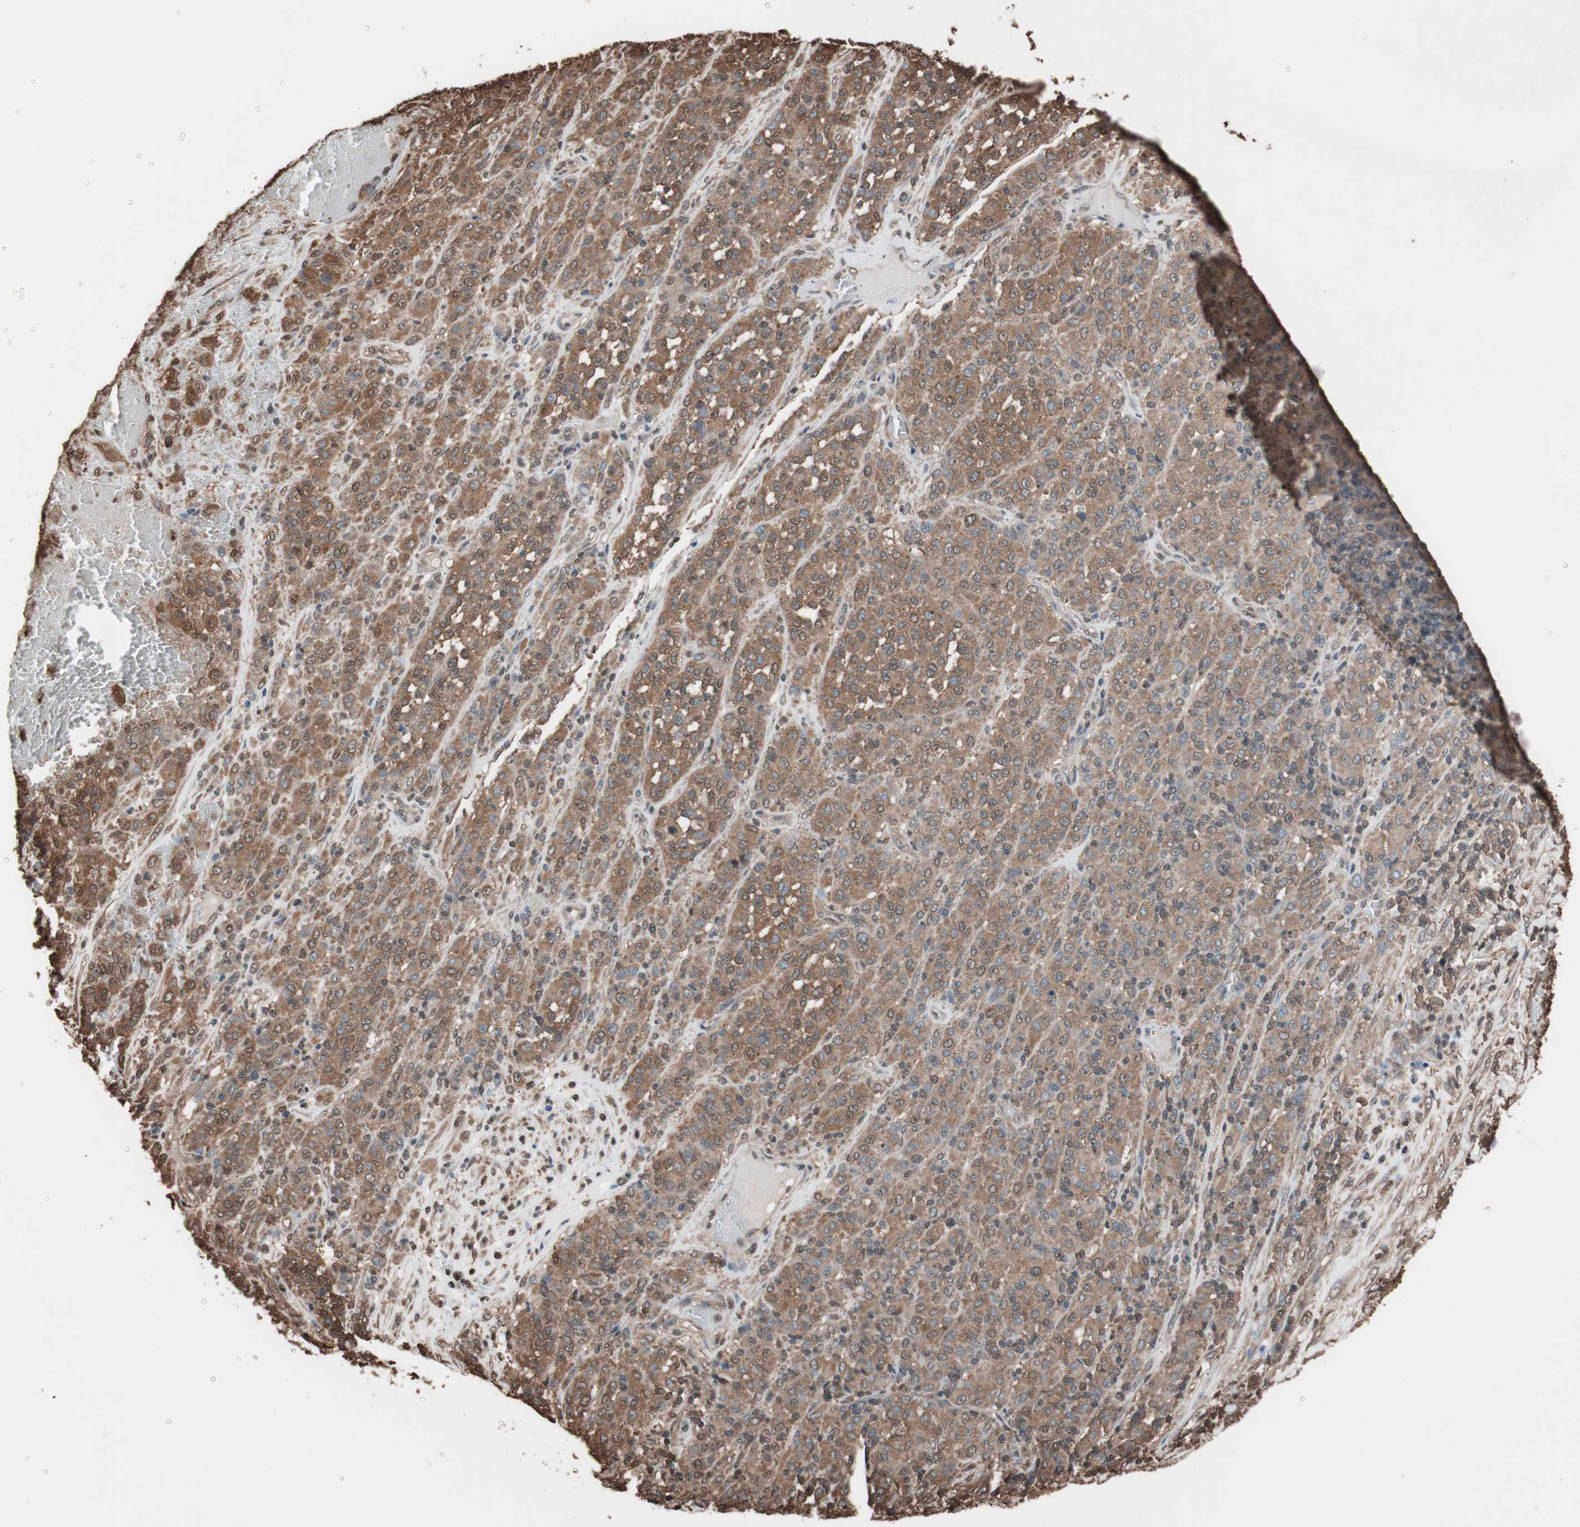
{"staining": {"intensity": "moderate", "quantity": ">75%", "location": "cytoplasmic/membranous"}, "tissue": "melanoma", "cell_type": "Tumor cells", "image_type": "cancer", "snomed": [{"axis": "morphology", "description": "Malignant melanoma, Metastatic site"}, {"axis": "topography", "description": "Pancreas"}], "caption": "There is medium levels of moderate cytoplasmic/membranous expression in tumor cells of melanoma, as demonstrated by immunohistochemical staining (brown color).", "gene": "CALM2", "patient": {"sex": "female", "age": 30}}